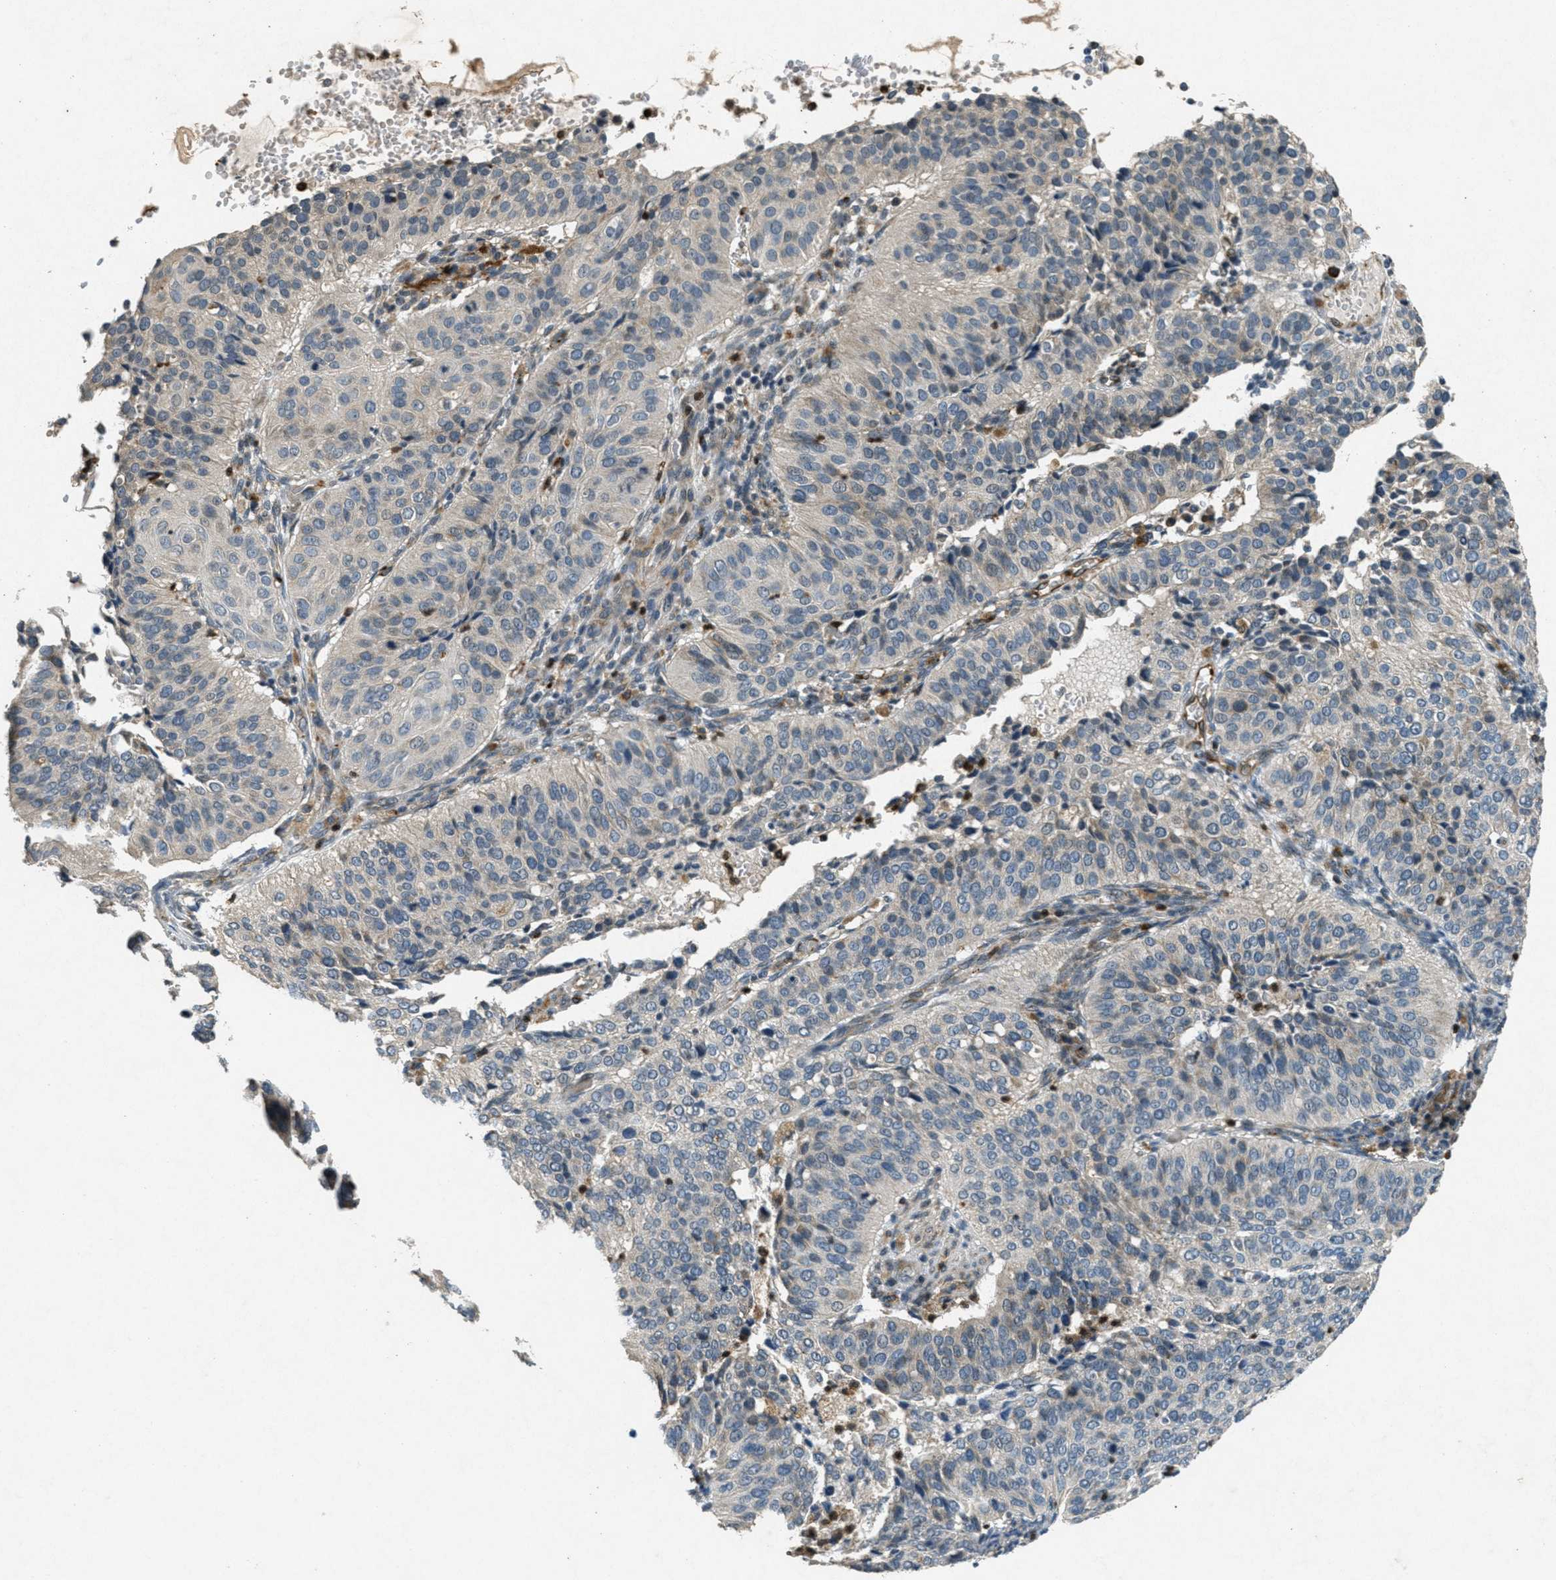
{"staining": {"intensity": "weak", "quantity": "<25%", "location": "cytoplasmic/membranous"}, "tissue": "cervical cancer", "cell_type": "Tumor cells", "image_type": "cancer", "snomed": [{"axis": "morphology", "description": "Normal tissue, NOS"}, {"axis": "morphology", "description": "Squamous cell carcinoma, NOS"}, {"axis": "topography", "description": "Cervix"}], "caption": "Immunohistochemistry (IHC) image of cervical squamous cell carcinoma stained for a protein (brown), which reveals no positivity in tumor cells. (IHC, brightfield microscopy, high magnification).", "gene": "RAB3D", "patient": {"sex": "female", "age": 39}}